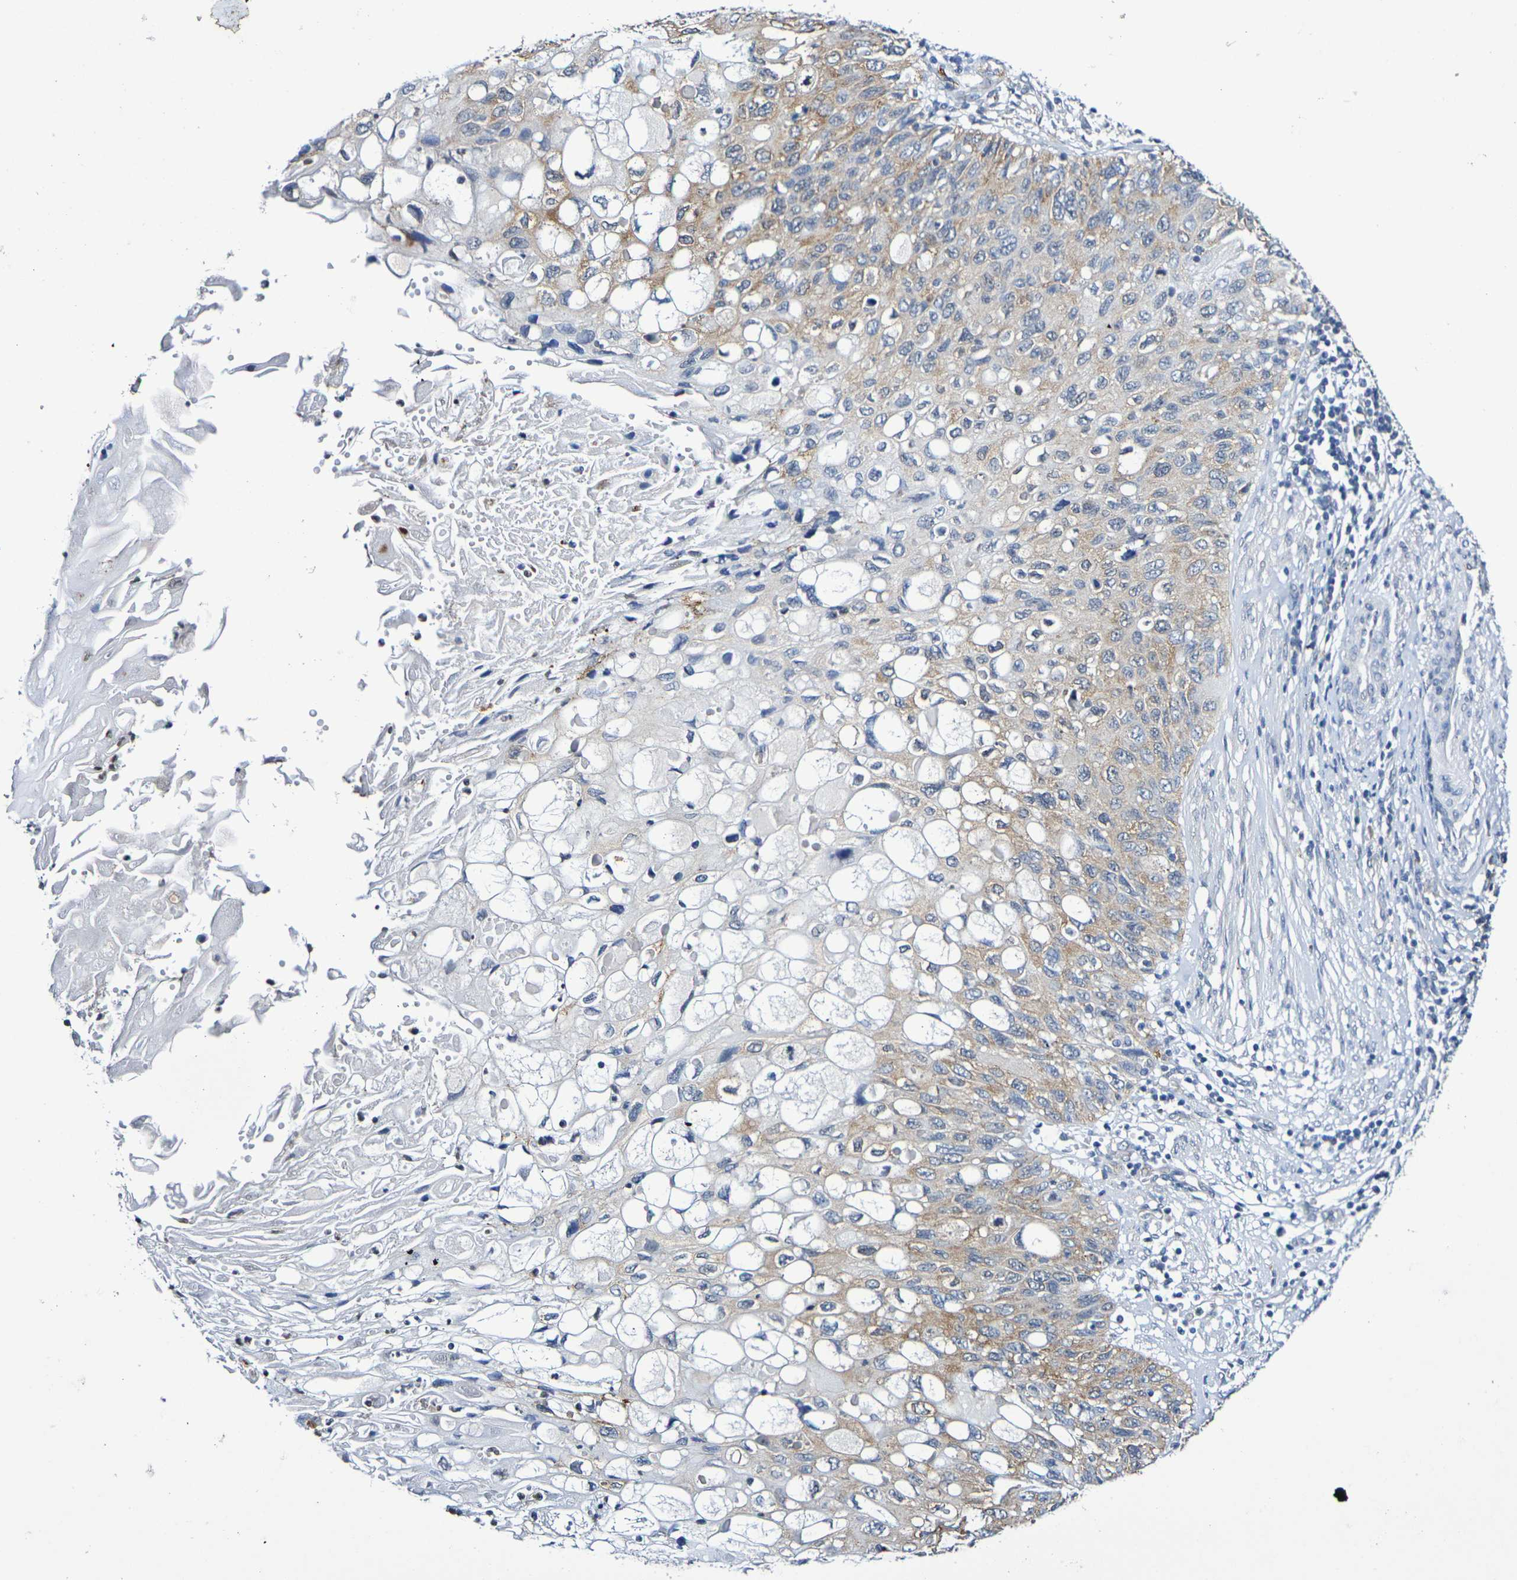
{"staining": {"intensity": "moderate", "quantity": "25%-75%", "location": "cytoplasmic/membranous"}, "tissue": "cervical cancer", "cell_type": "Tumor cells", "image_type": "cancer", "snomed": [{"axis": "morphology", "description": "Squamous cell carcinoma, NOS"}, {"axis": "topography", "description": "Cervix"}], "caption": "A medium amount of moderate cytoplasmic/membranous staining is seen in about 25%-75% of tumor cells in squamous cell carcinoma (cervical) tissue. (DAB (3,3'-diaminobenzidine) = brown stain, brightfield microscopy at high magnification).", "gene": "CHRNB1", "patient": {"sex": "female", "age": 70}}